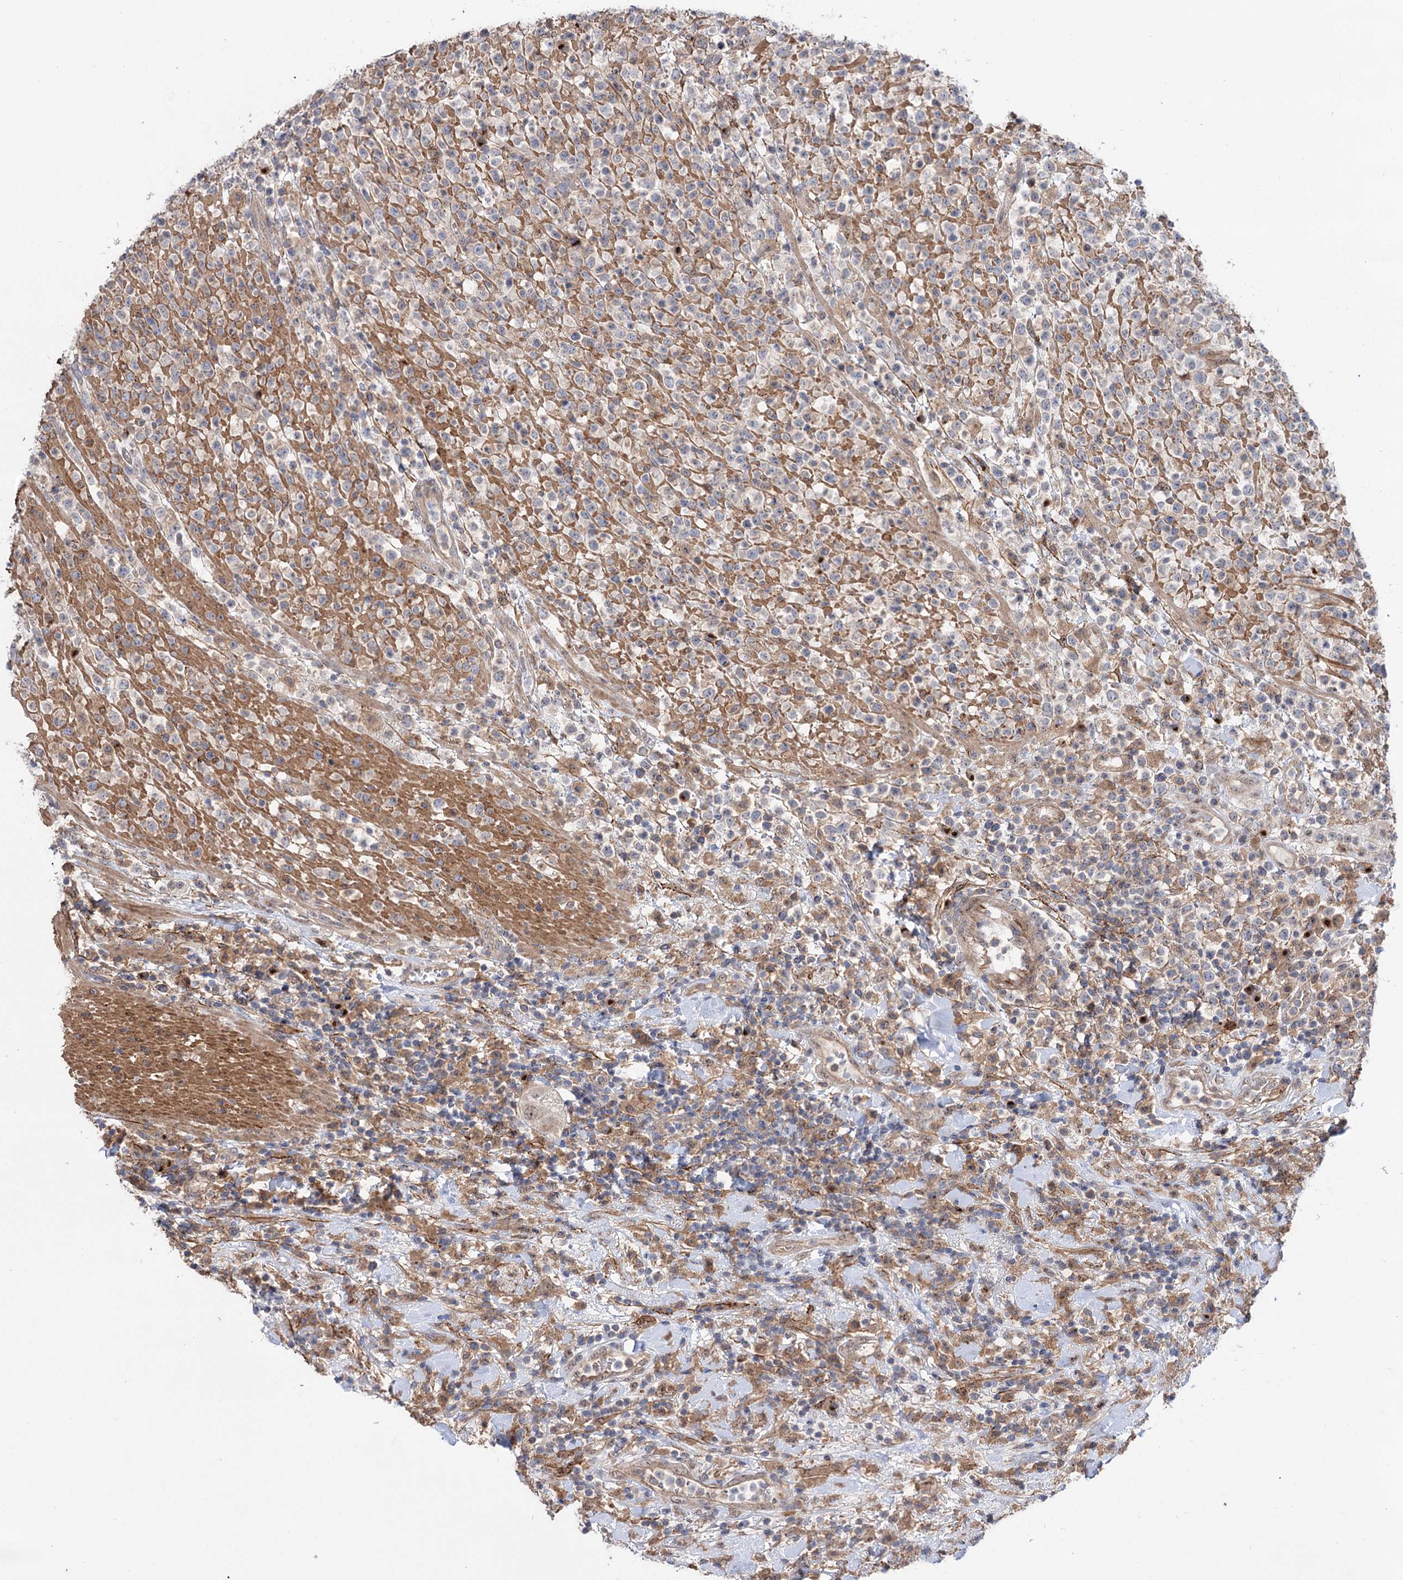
{"staining": {"intensity": "negative", "quantity": "none", "location": "none"}, "tissue": "lymphoma", "cell_type": "Tumor cells", "image_type": "cancer", "snomed": [{"axis": "morphology", "description": "Malignant lymphoma, non-Hodgkin's type, High grade"}, {"axis": "topography", "description": "Colon"}], "caption": "High power microscopy image of an immunohistochemistry histopathology image of lymphoma, revealing no significant positivity in tumor cells.", "gene": "SEC24A", "patient": {"sex": "female", "age": 53}}